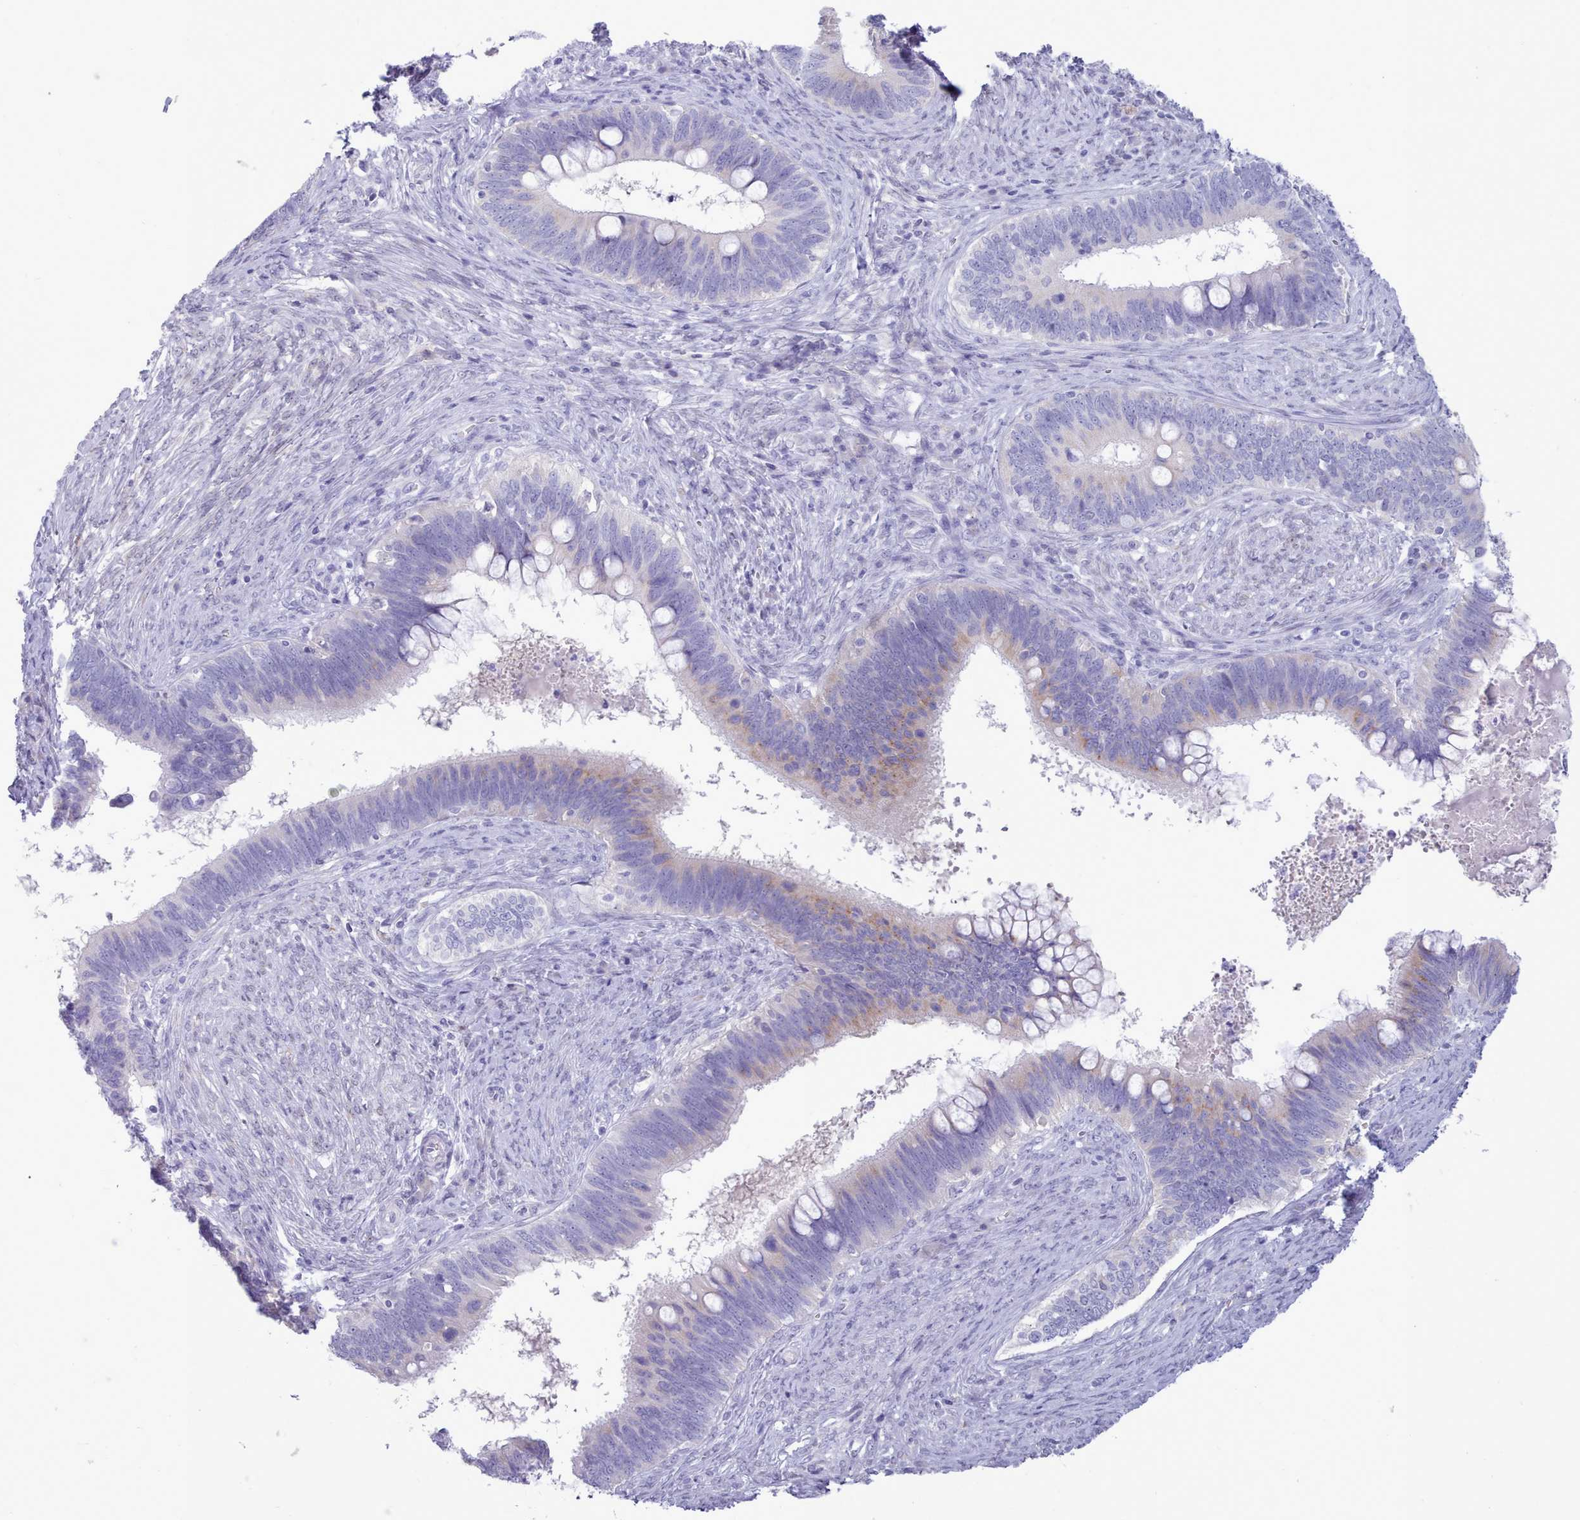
{"staining": {"intensity": "moderate", "quantity": "<25%", "location": "cytoplasmic/membranous"}, "tissue": "cervical cancer", "cell_type": "Tumor cells", "image_type": "cancer", "snomed": [{"axis": "morphology", "description": "Adenocarcinoma, NOS"}, {"axis": "topography", "description": "Cervix"}], "caption": "Immunohistochemical staining of human adenocarcinoma (cervical) displays moderate cytoplasmic/membranous protein staining in approximately <25% of tumor cells.", "gene": "TMEM253", "patient": {"sex": "female", "age": 42}}